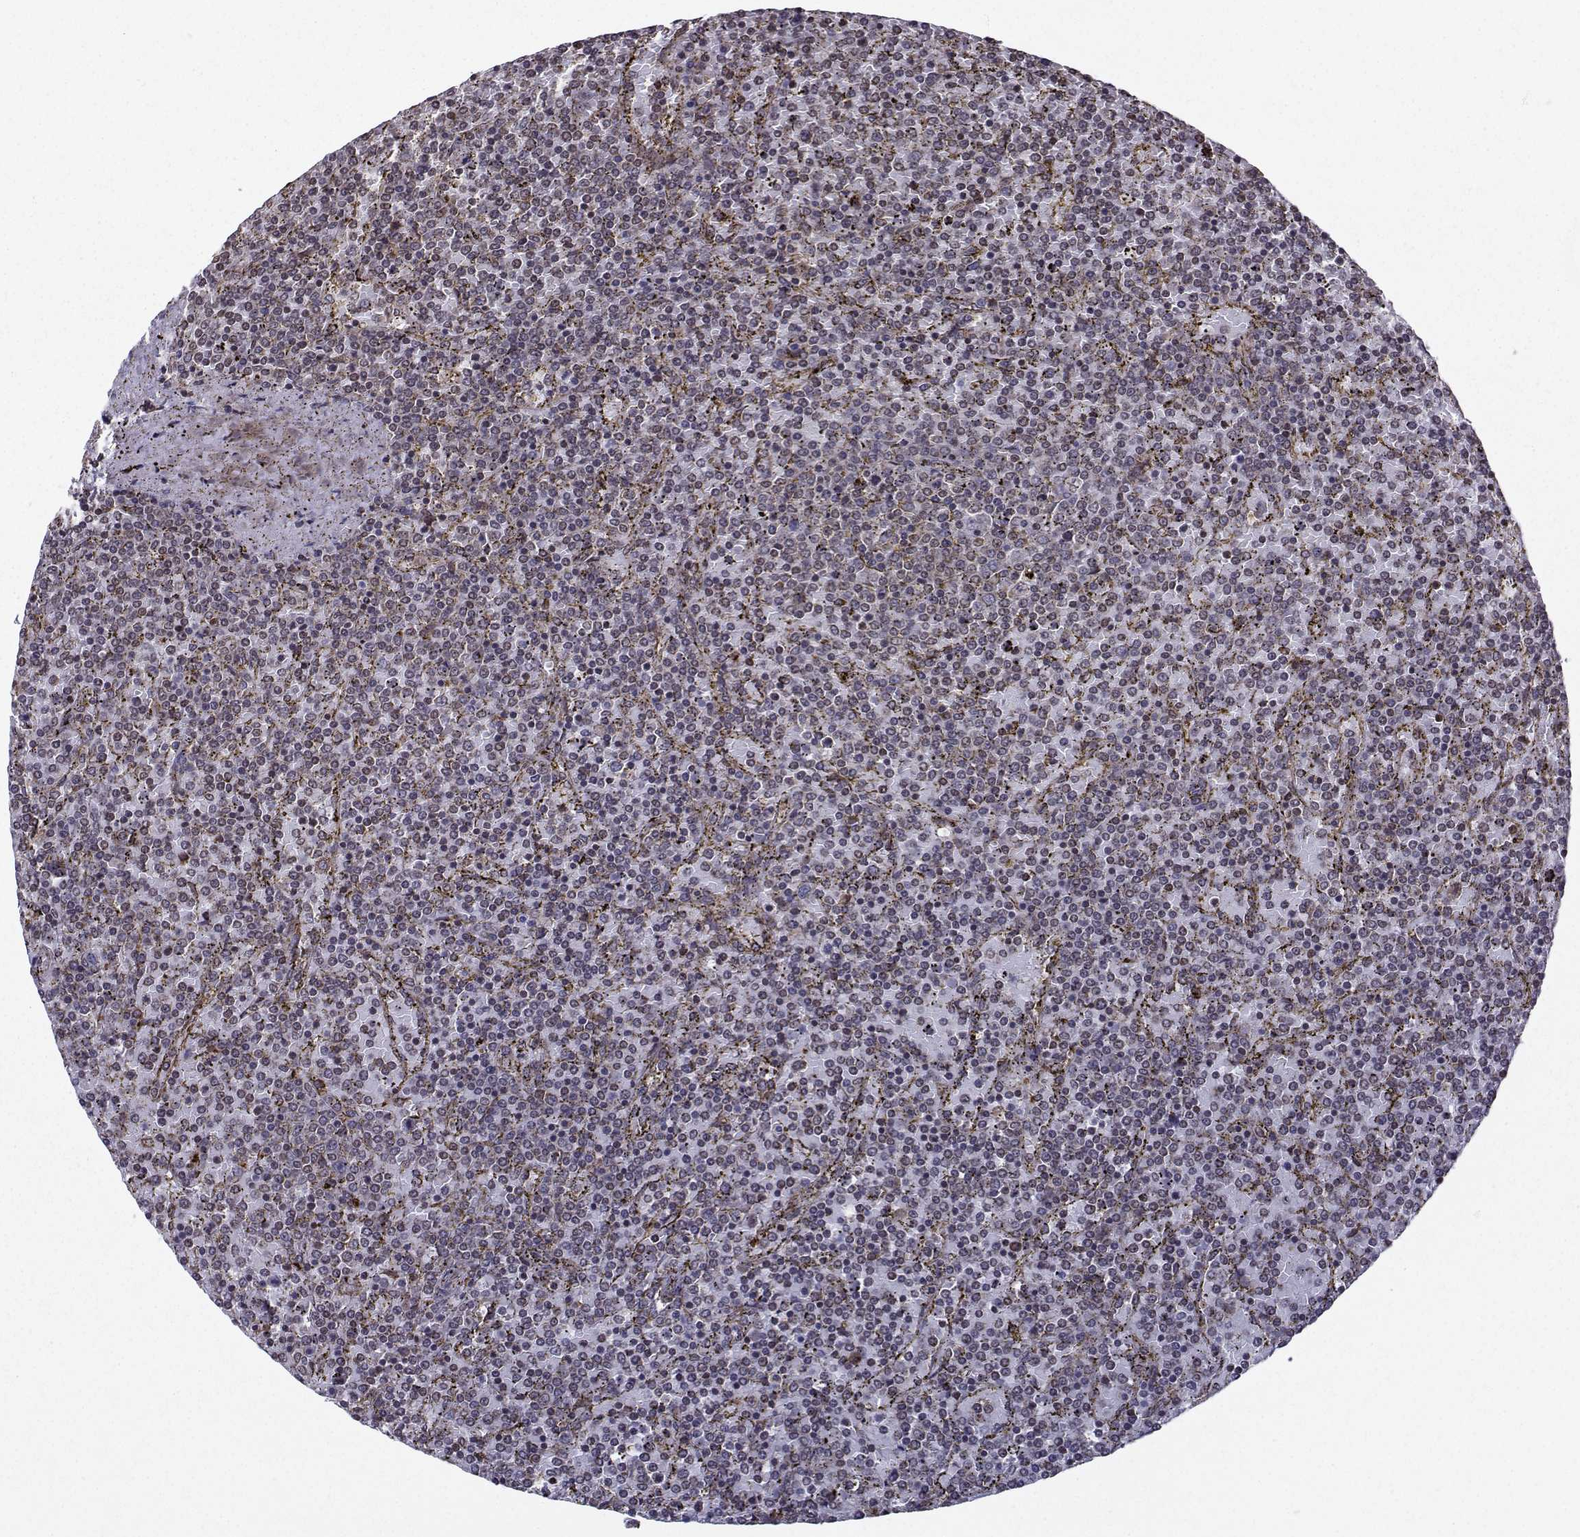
{"staining": {"intensity": "negative", "quantity": "none", "location": "none"}, "tissue": "lymphoma", "cell_type": "Tumor cells", "image_type": "cancer", "snomed": [{"axis": "morphology", "description": "Malignant lymphoma, non-Hodgkin's type, Low grade"}, {"axis": "topography", "description": "Spleen"}], "caption": "Malignant lymphoma, non-Hodgkin's type (low-grade) was stained to show a protein in brown. There is no significant positivity in tumor cells. (IHC, brightfield microscopy, high magnification).", "gene": "EZH1", "patient": {"sex": "female", "age": 77}}